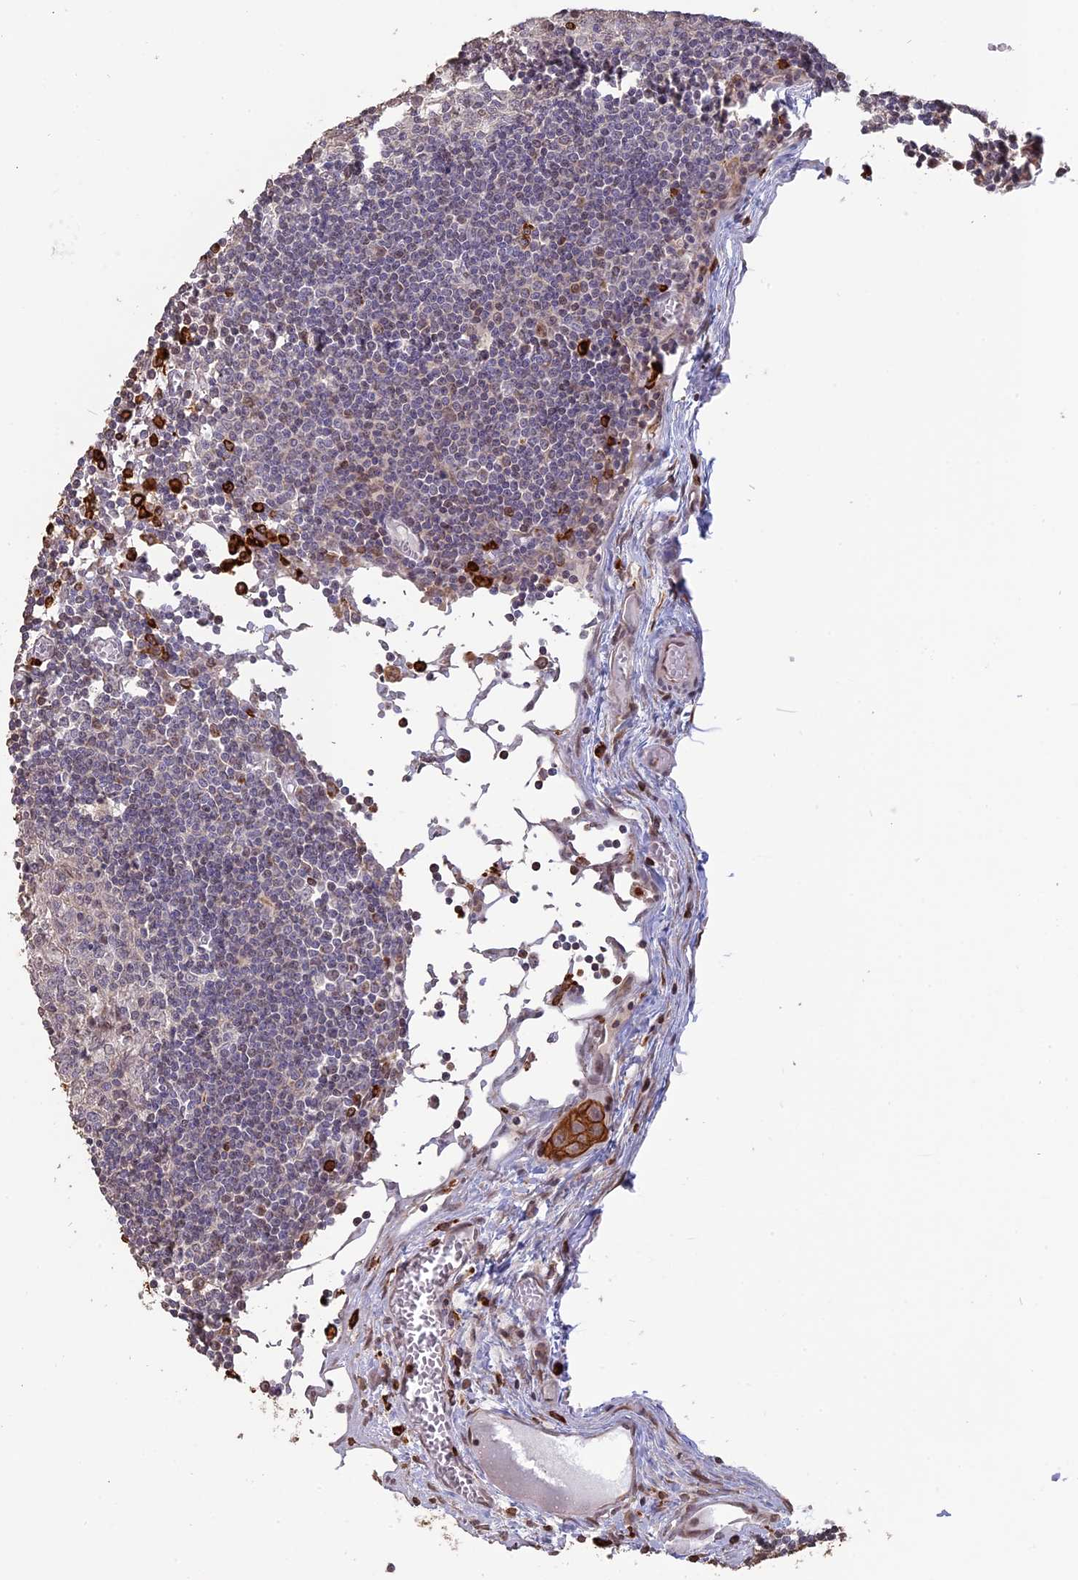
{"staining": {"intensity": "negative", "quantity": "none", "location": "none"}, "tissue": "lymph node", "cell_type": "Germinal center cells", "image_type": "normal", "snomed": [{"axis": "morphology", "description": "Normal tissue, NOS"}, {"axis": "topography", "description": "Lymph node"}], "caption": "Immunohistochemistry of unremarkable human lymph node shows no positivity in germinal center cells. Nuclei are stained in blue.", "gene": "APOBR", "patient": {"sex": "female", "age": 11}}